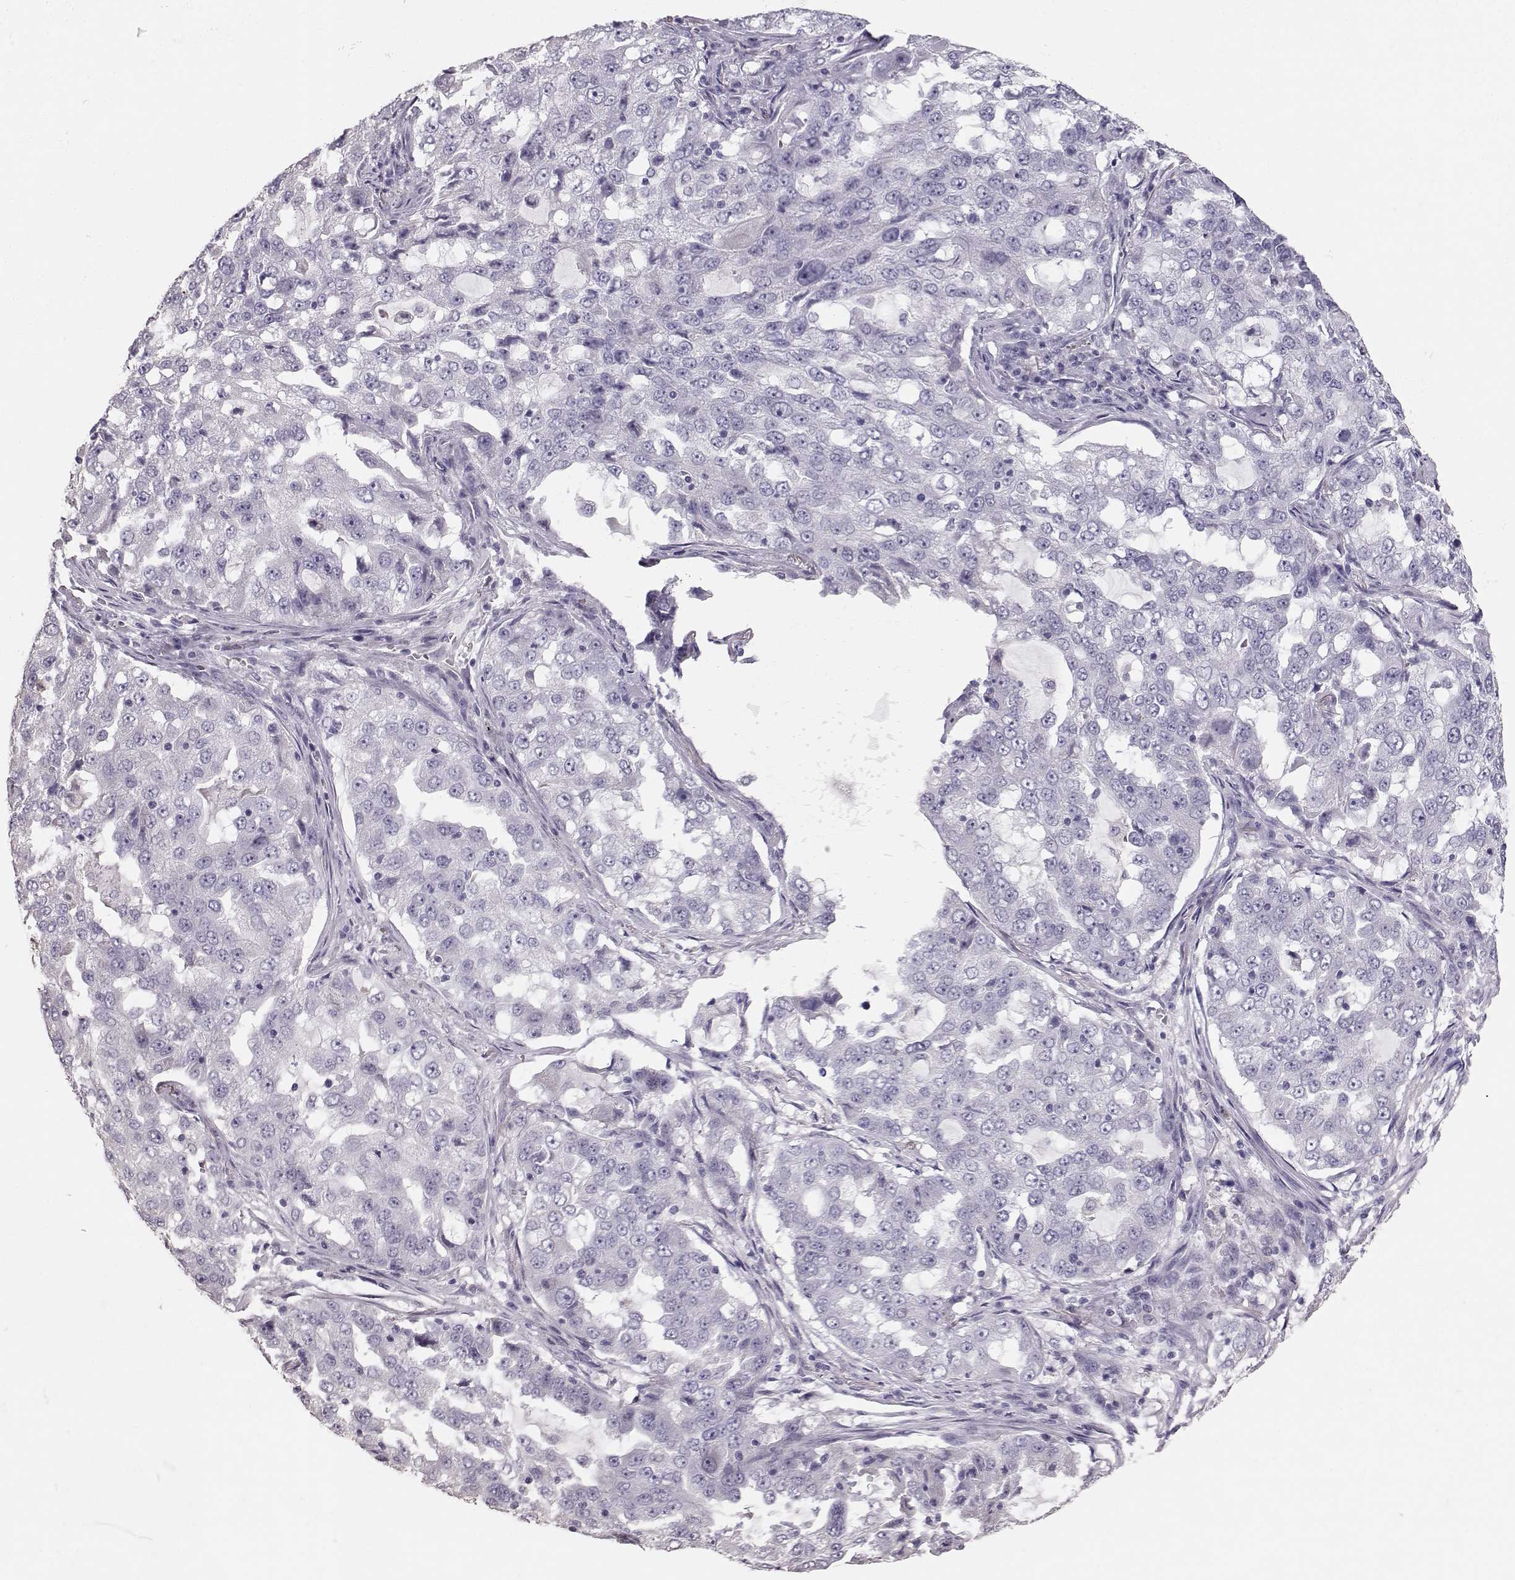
{"staining": {"intensity": "negative", "quantity": "none", "location": "none"}, "tissue": "lung cancer", "cell_type": "Tumor cells", "image_type": "cancer", "snomed": [{"axis": "morphology", "description": "Adenocarcinoma, NOS"}, {"axis": "topography", "description": "Lung"}], "caption": "IHC image of human lung cancer stained for a protein (brown), which displays no staining in tumor cells.", "gene": "POU1F1", "patient": {"sex": "female", "age": 61}}